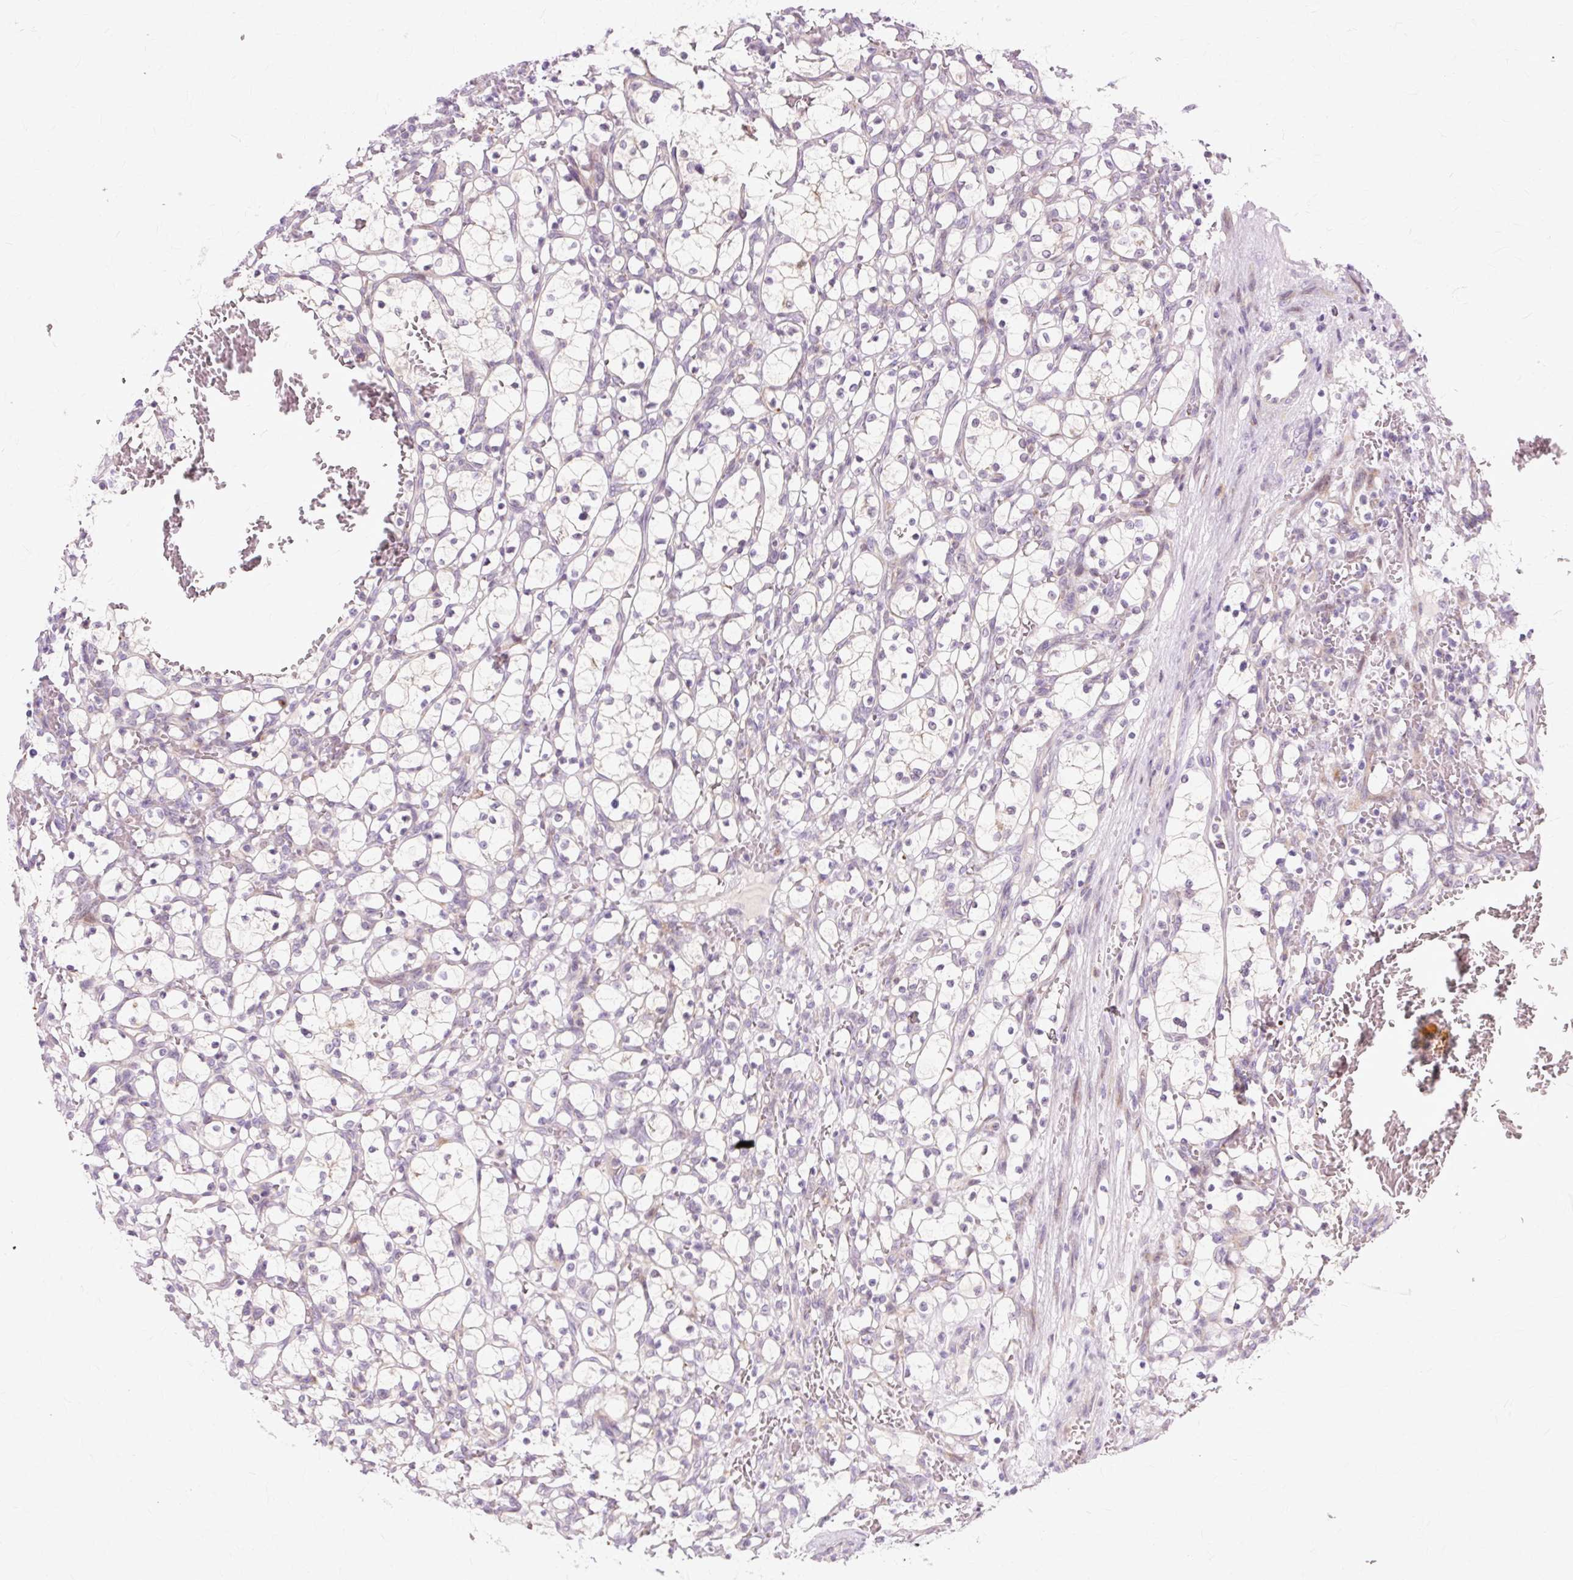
{"staining": {"intensity": "negative", "quantity": "none", "location": "none"}, "tissue": "renal cancer", "cell_type": "Tumor cells", "image_type": "cancer", "snomed": [{"axis": "morphology", "description": "Adenocarcinoma, NOS"}, {"axis": "topography", "description": "Kidney"}], "caption": "Immunohistochemistry (IHC) histopathology image of neoplastic tissue: human renal cancer (adenocarcinoma) stained with DAB demonstrates no significant protein expression in tumor cells.", "gene": "ZNF35", "patient": {"sex": "female", "age": 69}}